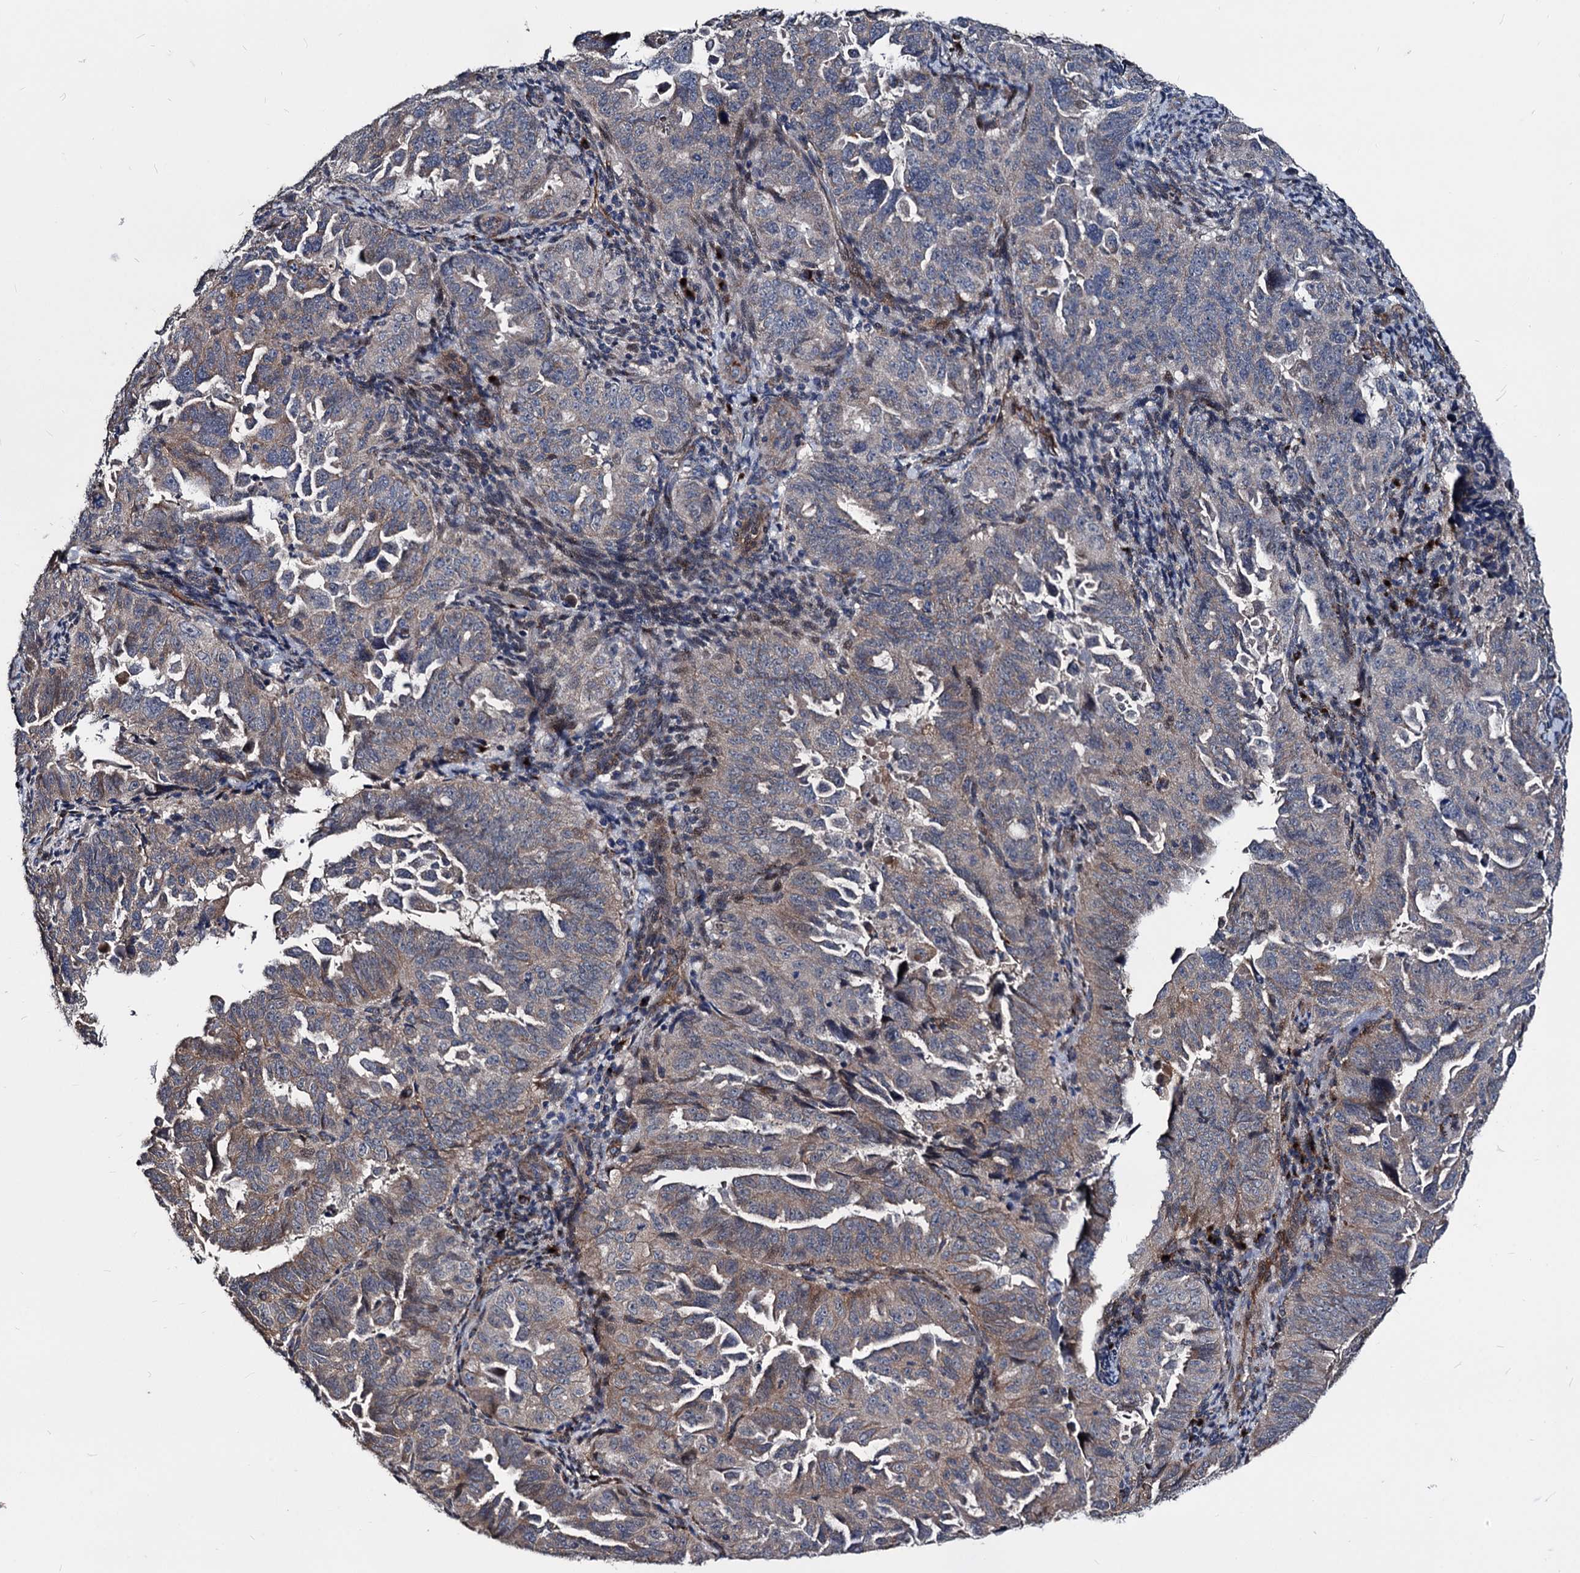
{"staining": {"intensity": "weak", "quantity": "25%-75%", "location": "cytoplasmic/membranous"}, "tissue": "endometrial cancer", "cell_type": "Tumor cells", "image_type": "cancer", "snomed": [{"axis": "morphology", "description": "Adenocarcinoma, NOS"}, {"axis": "topography", "description": "Endometrium"}], "caption": "Brown immunohistochemical staining in endometrial cancer (adenocarcinoma) displays weak cytoplasmic/membranous positivity in about 25%-75% of tumor cells.", "gene": "SMAGP", "patient": {"sex": "female", "age": 65}}